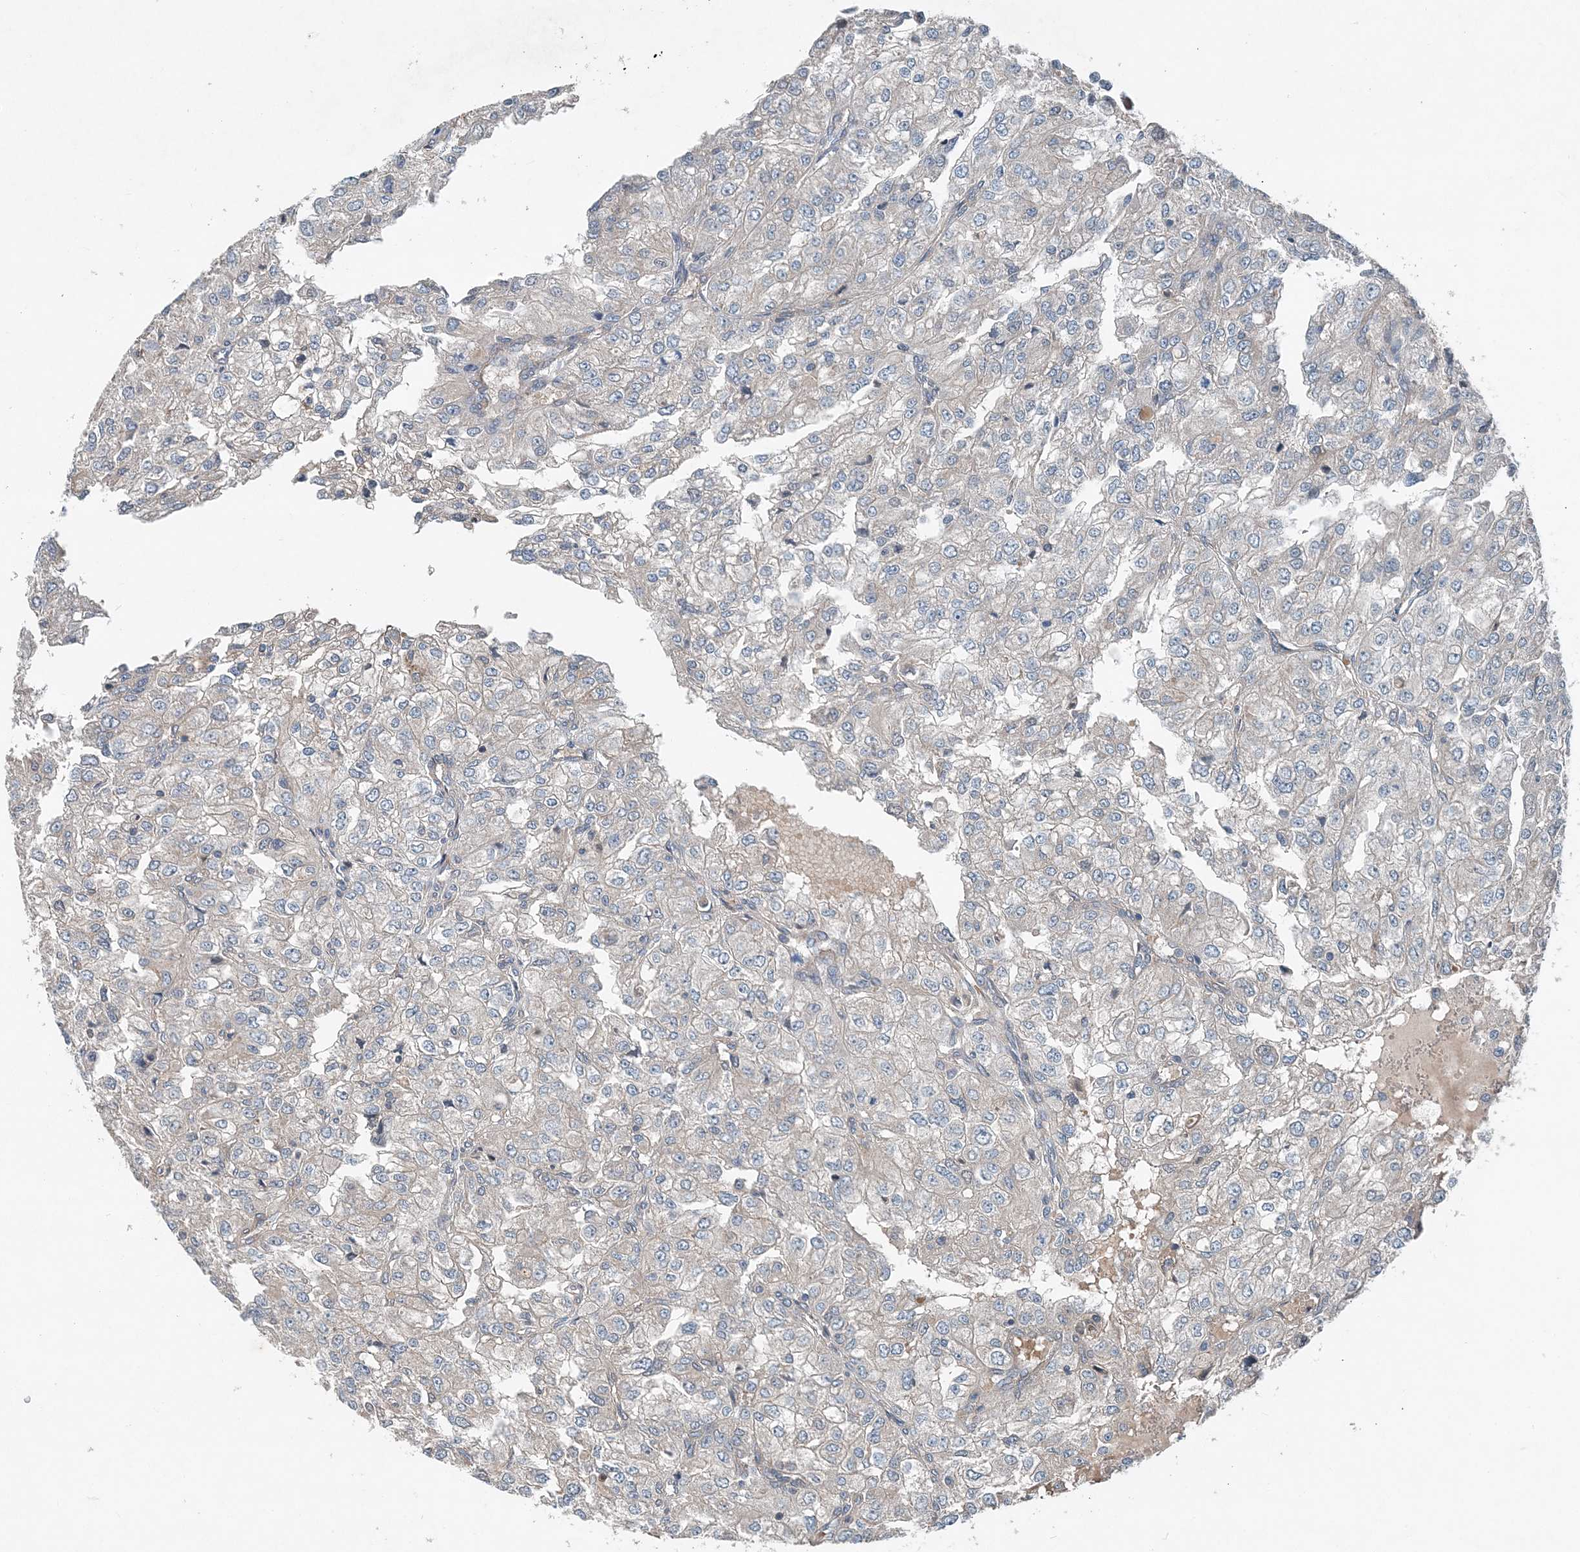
{"staining": {"intensity": "negative", "quantity": "none", "location": "none"}, "tissue": "renal cancer", "cell_type": "Tumor cells", "image_type": "cancer", "snomed": [{"axis": "morphology", "description": "Adenocarcinoma, NOS"}, {"axis": "topography", "description": "Kidney"}], "caption": "Human renal adenocarcinoma stained for a protein using immunohistochemistry displays no staining in tumor cells.", "gene": "SMPD3", "patient": {"sex": "female", "age": 54}}